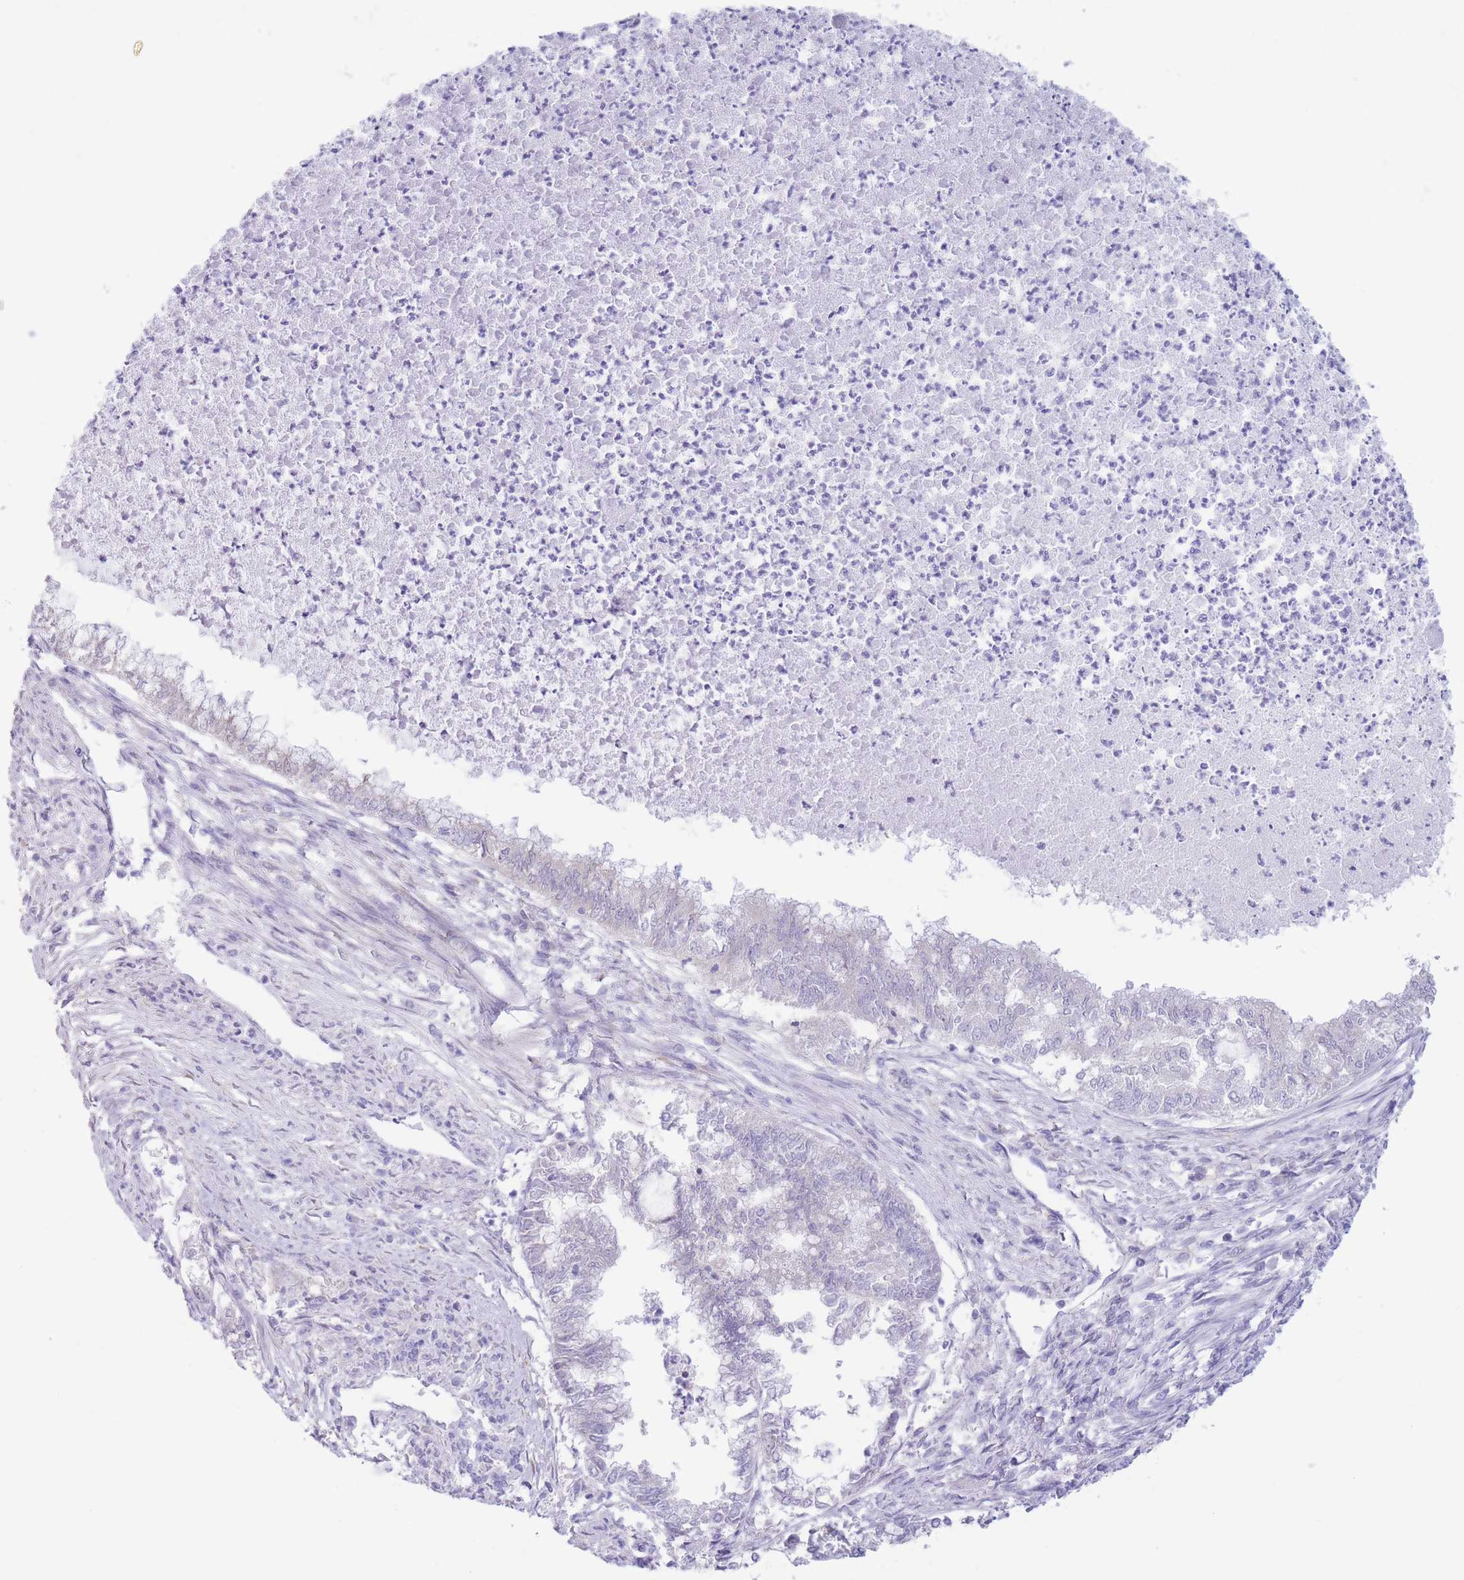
{"staining": {"intensity": "negative", "quantity": "none", "location": "none"}, "tissue": "endometrial cancer", "cell_type": "Tumor cells", "image_type": "cancer", "snomed": [{"axis": "morphology", "description": "Adenocarcinoma, NOS"}, {"axis": "topography", "description": "Endometrium"}], "caption": "A histopathology image of human endometrial cancer (adenocarcinoma) is negative for staining in tumor cells.", "gene": "FAH", "patient": {"sex": "female", "age": 79}}